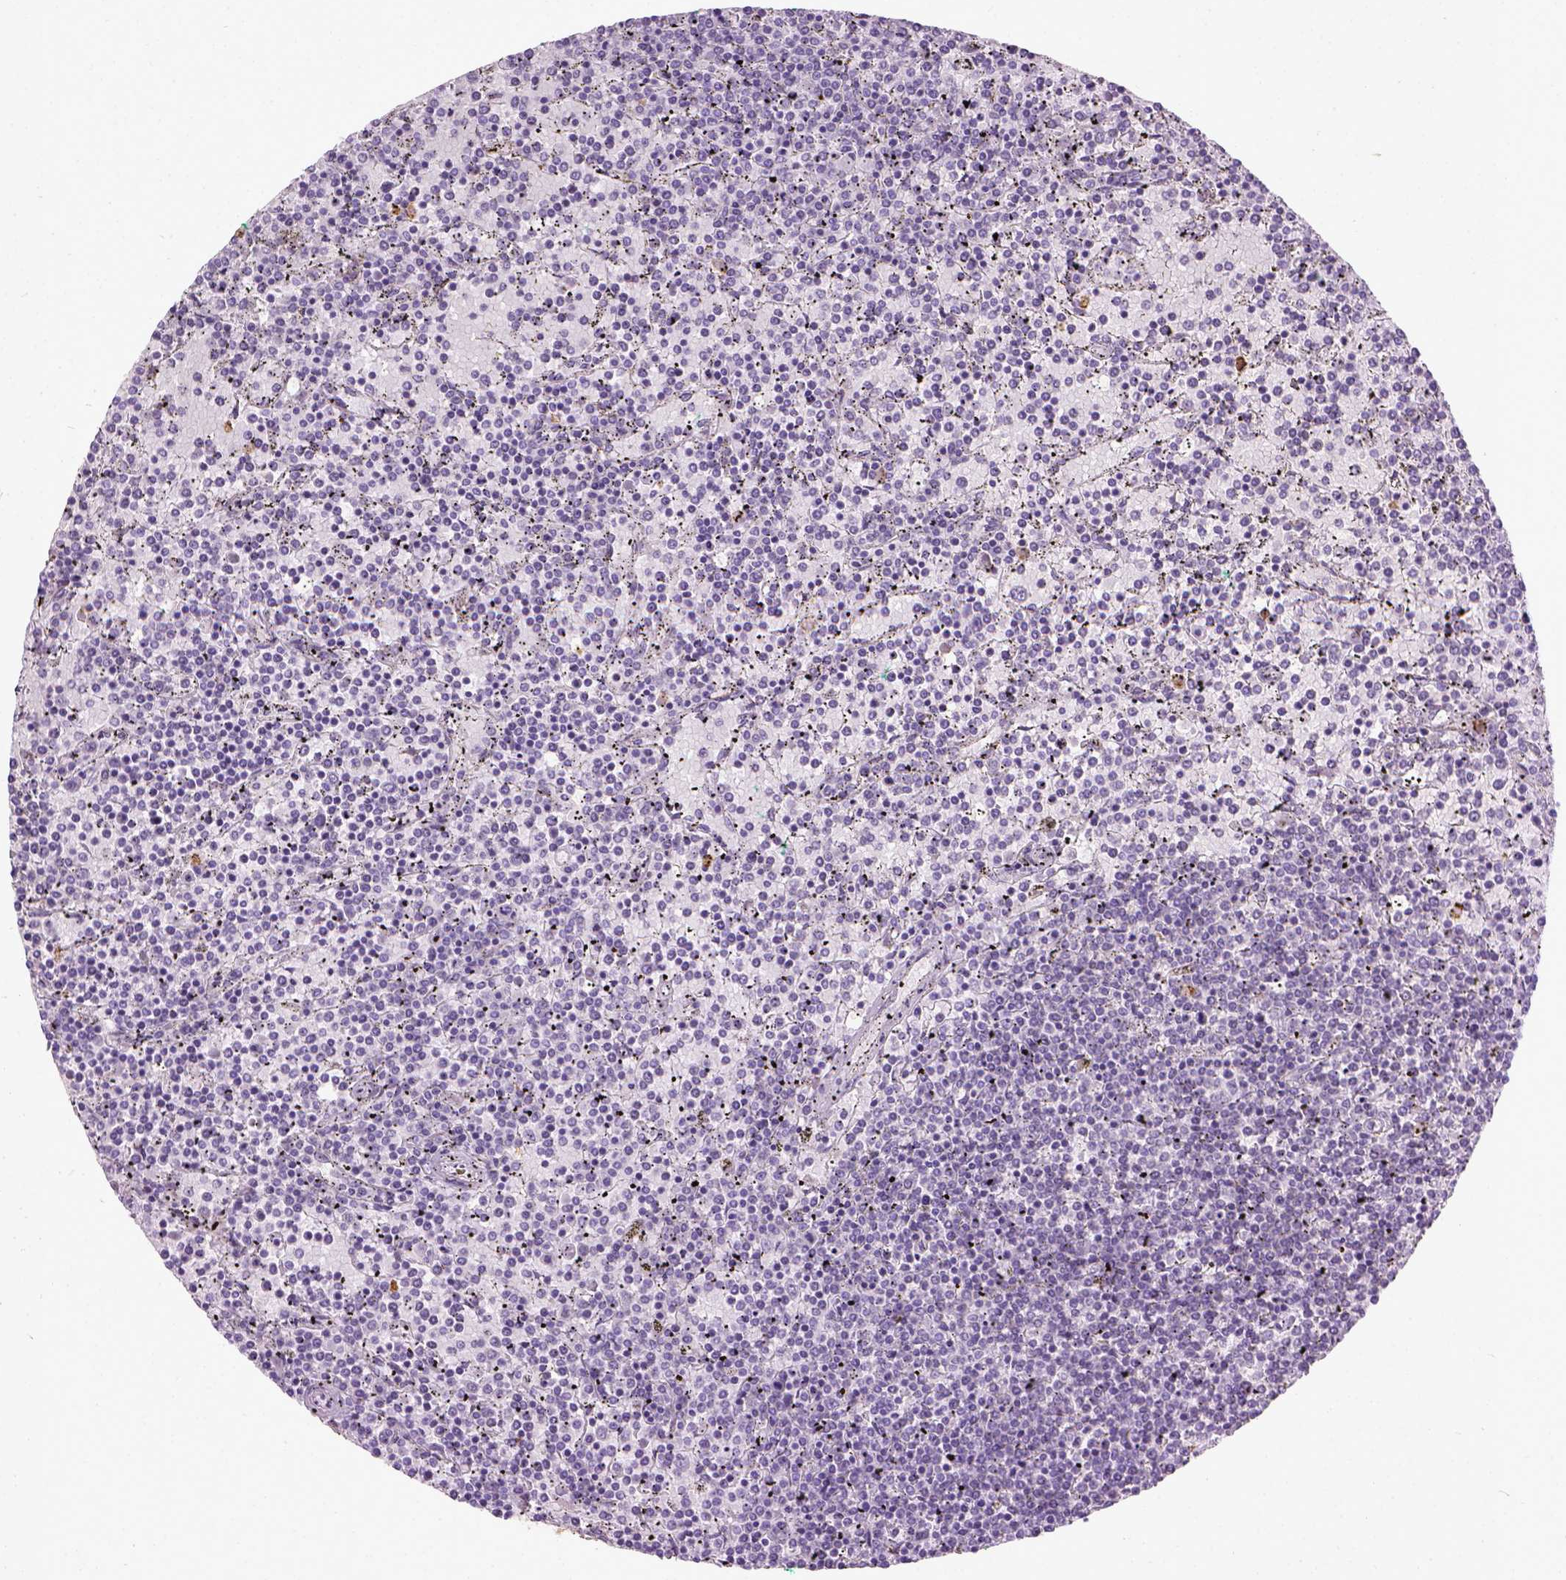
{"staining": {"intensity": "negative", "quantity": "none", "location": "none"}, "tissue": "lymphoma", "cell_type": "Tumor cells", "image_type": "cancer", "snomed": [{"axis": "morphology", "description": "Malignant lymphoma, non-Hodgkin's type, Low grade"}, {"axis": "topography", "description": "Spleen"}], "caption": "Immunohistochemistry (IHC) histopathology image of neoplastic tissue: low-grade malignant lymphoma, non-Hodgkin's type stained with DAB exhibits no significant protein positivity in tumor cells.", "gene": "MAPT", "patient": {"sex": "female", "age": 77}}